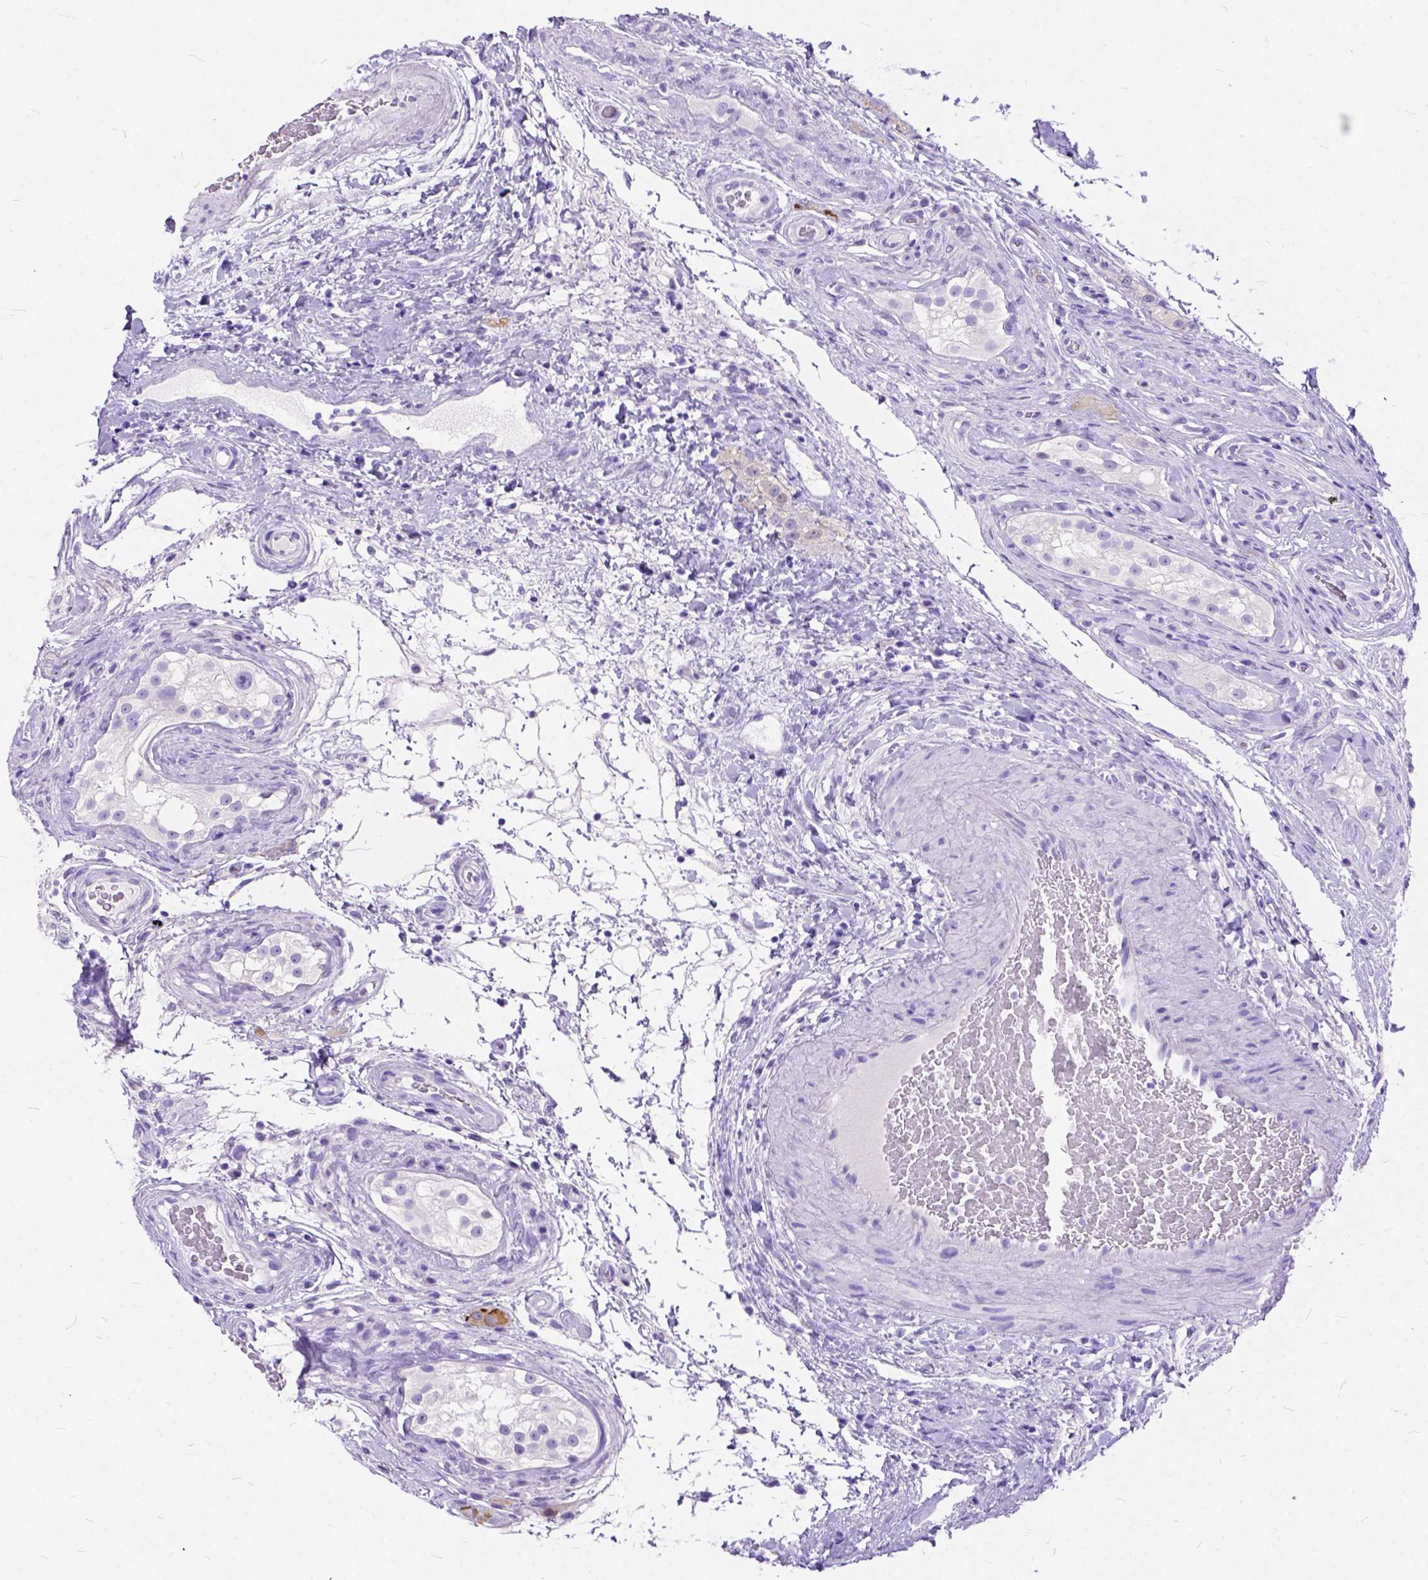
{"staining": {"intensity": "negative", "quantity": "none", "location": "none"}, "tissue": "testis cancer", "cell_type": "Tumor cells", "image_type": "cancer", "snomed": [{"axis": "morphology", "description": "Seminoma, NOS"}, {"axis": "morphology", "description": "Carcinoma, Embryonal, NOS"}, {"axis": "topography", "description": "Testis"}], "caption": "This is an immunohistochemistry histopathology image of human embryonal carcinoma (testis). There is no expression in tumor cells.", "gene": "C1QTNF3", "patient": {"sex": "male", "age": 41}}